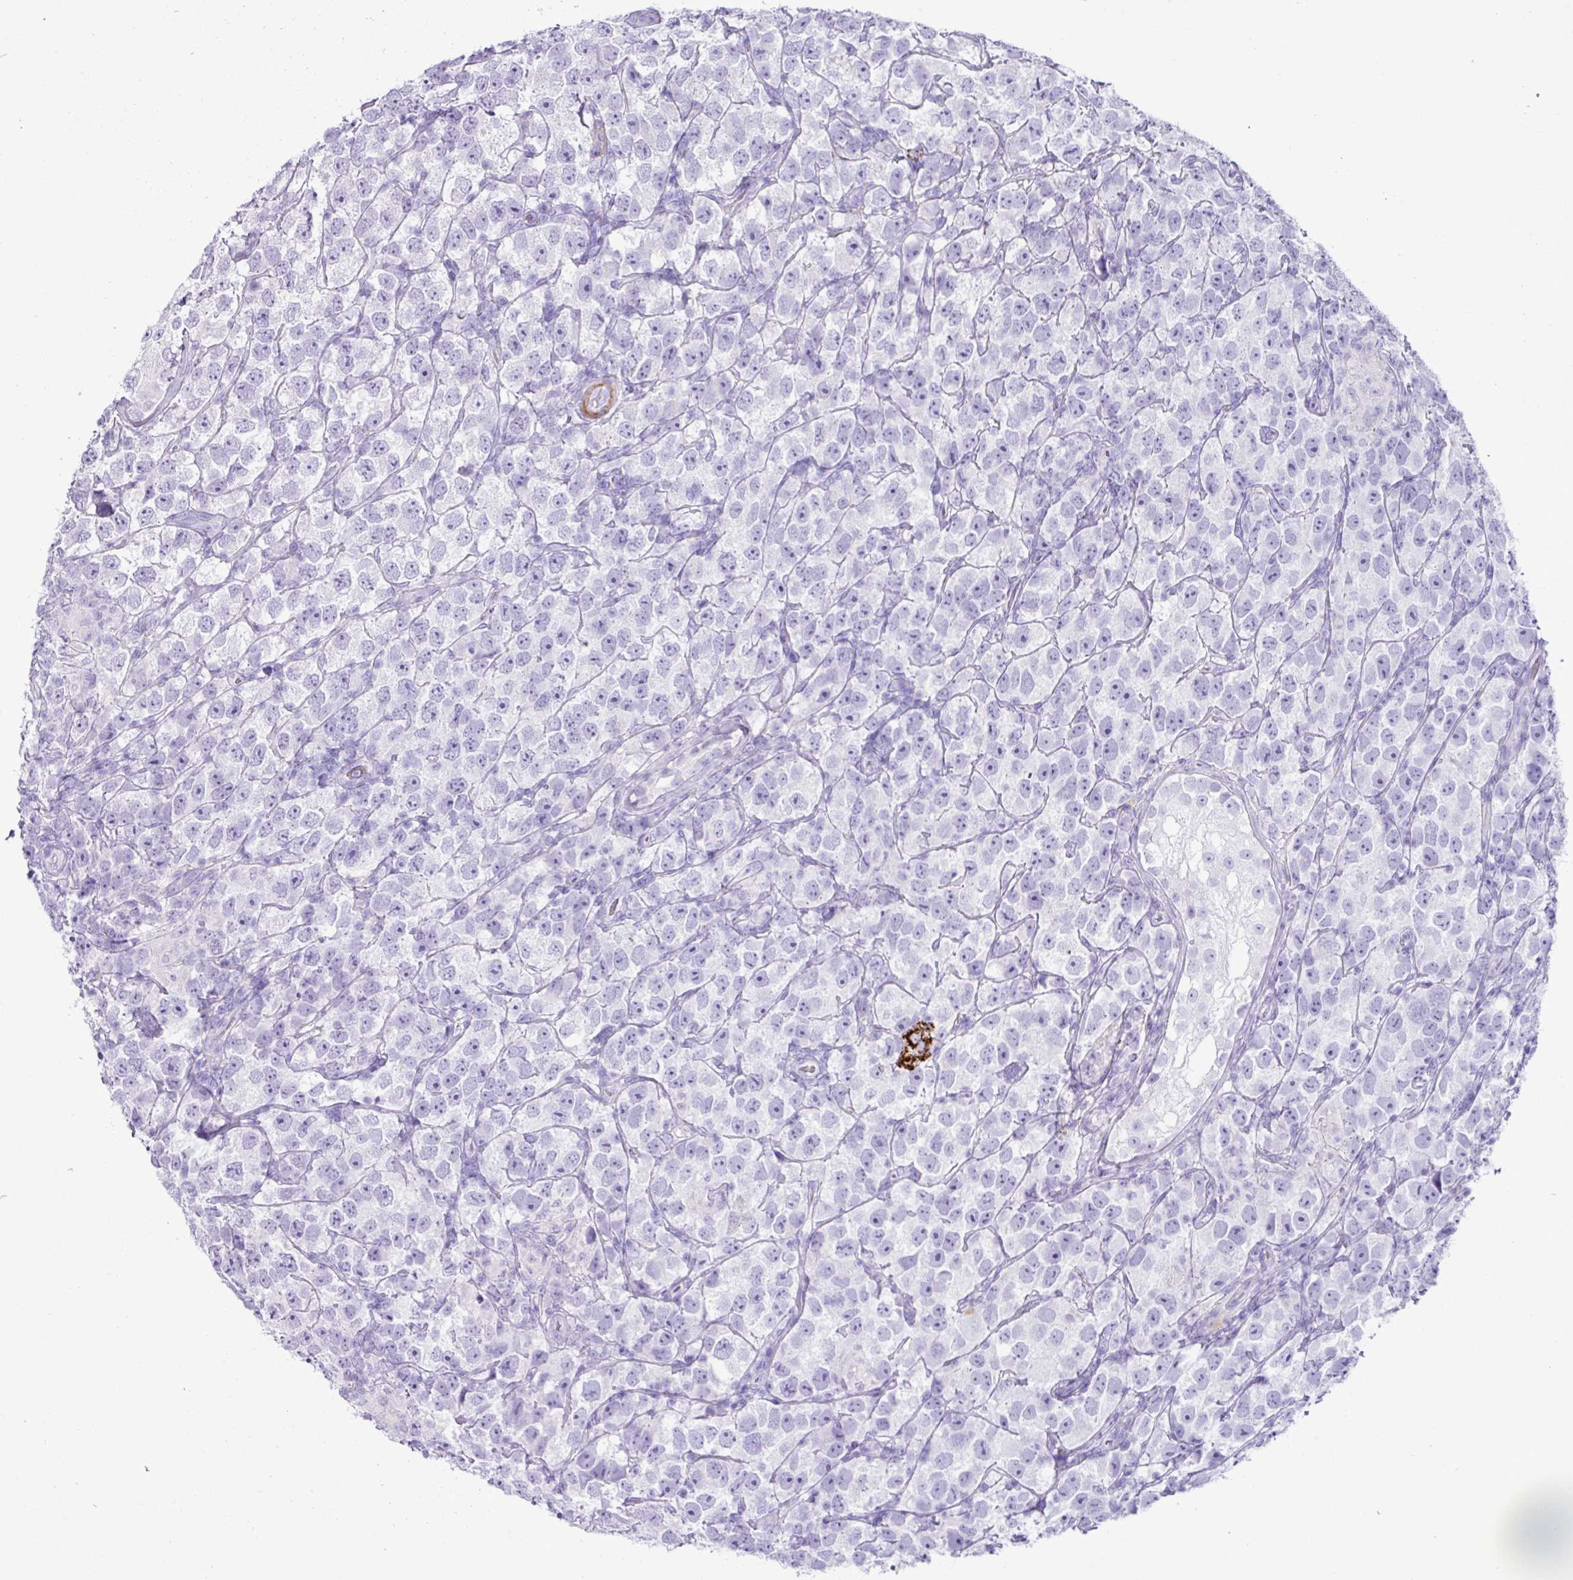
{"staining": {"intensity": "negative", "quantity": "none", "location": "none"}, "tissue": "testis cancer", "cell_type": "Tumor cells", "image_type": "cancer", "snomed": [{"axis": "morphology", "description": "Seminoma, NOS"}, {"axis": "topography", "description": "Testis"}], "caption": "Tumor cells show no significant protein staining in testis cancer. (DAB immunohistochemistry (IHC) visualized using brightfield microscopy, high magnification).", "gene": "ZSCAN5A", "patient": {"sex": "male", "age": 26}}